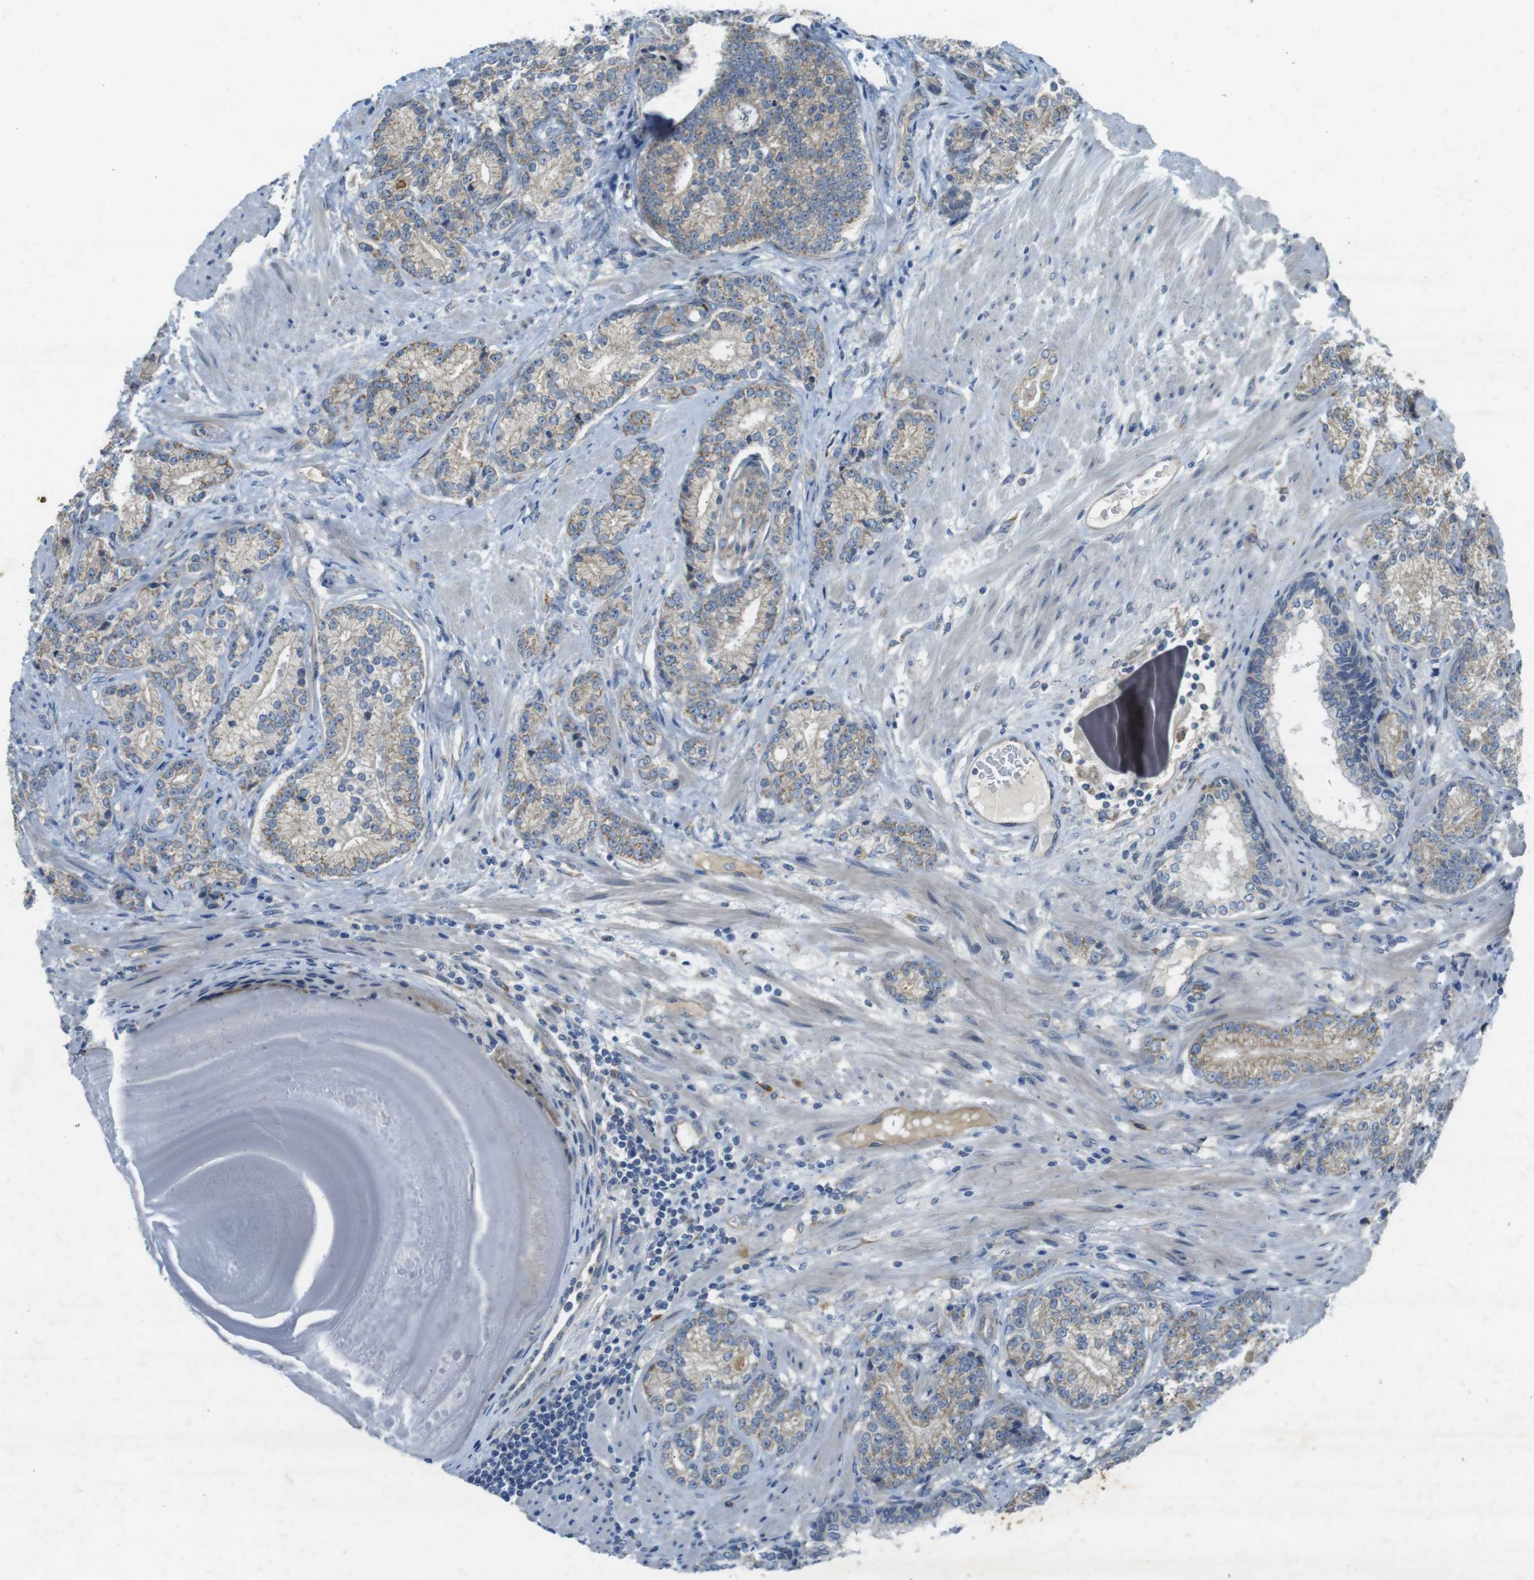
{"staining": {"intensity": "weak", "quantity": ">75%", "location": "cytoplasmic/membranous"}, "tissue": "prostate cancer", "cell_type": "Tumor cells", "image_type": "cancer", "snomed": [{"axis": "morphology", "description": "Adenocarcinoma, High grade"}, {"axis": "topography", "description": "Prostate"}], "caption": "Weak cytoplasmic/membranous expression for a protein is identified in approximately >75% of tumor cells of adenocarcinoma (high-grade) (prostate) using IHC.", "gene": "FLCN", "patient": {"sex": "male", "age": 61}}